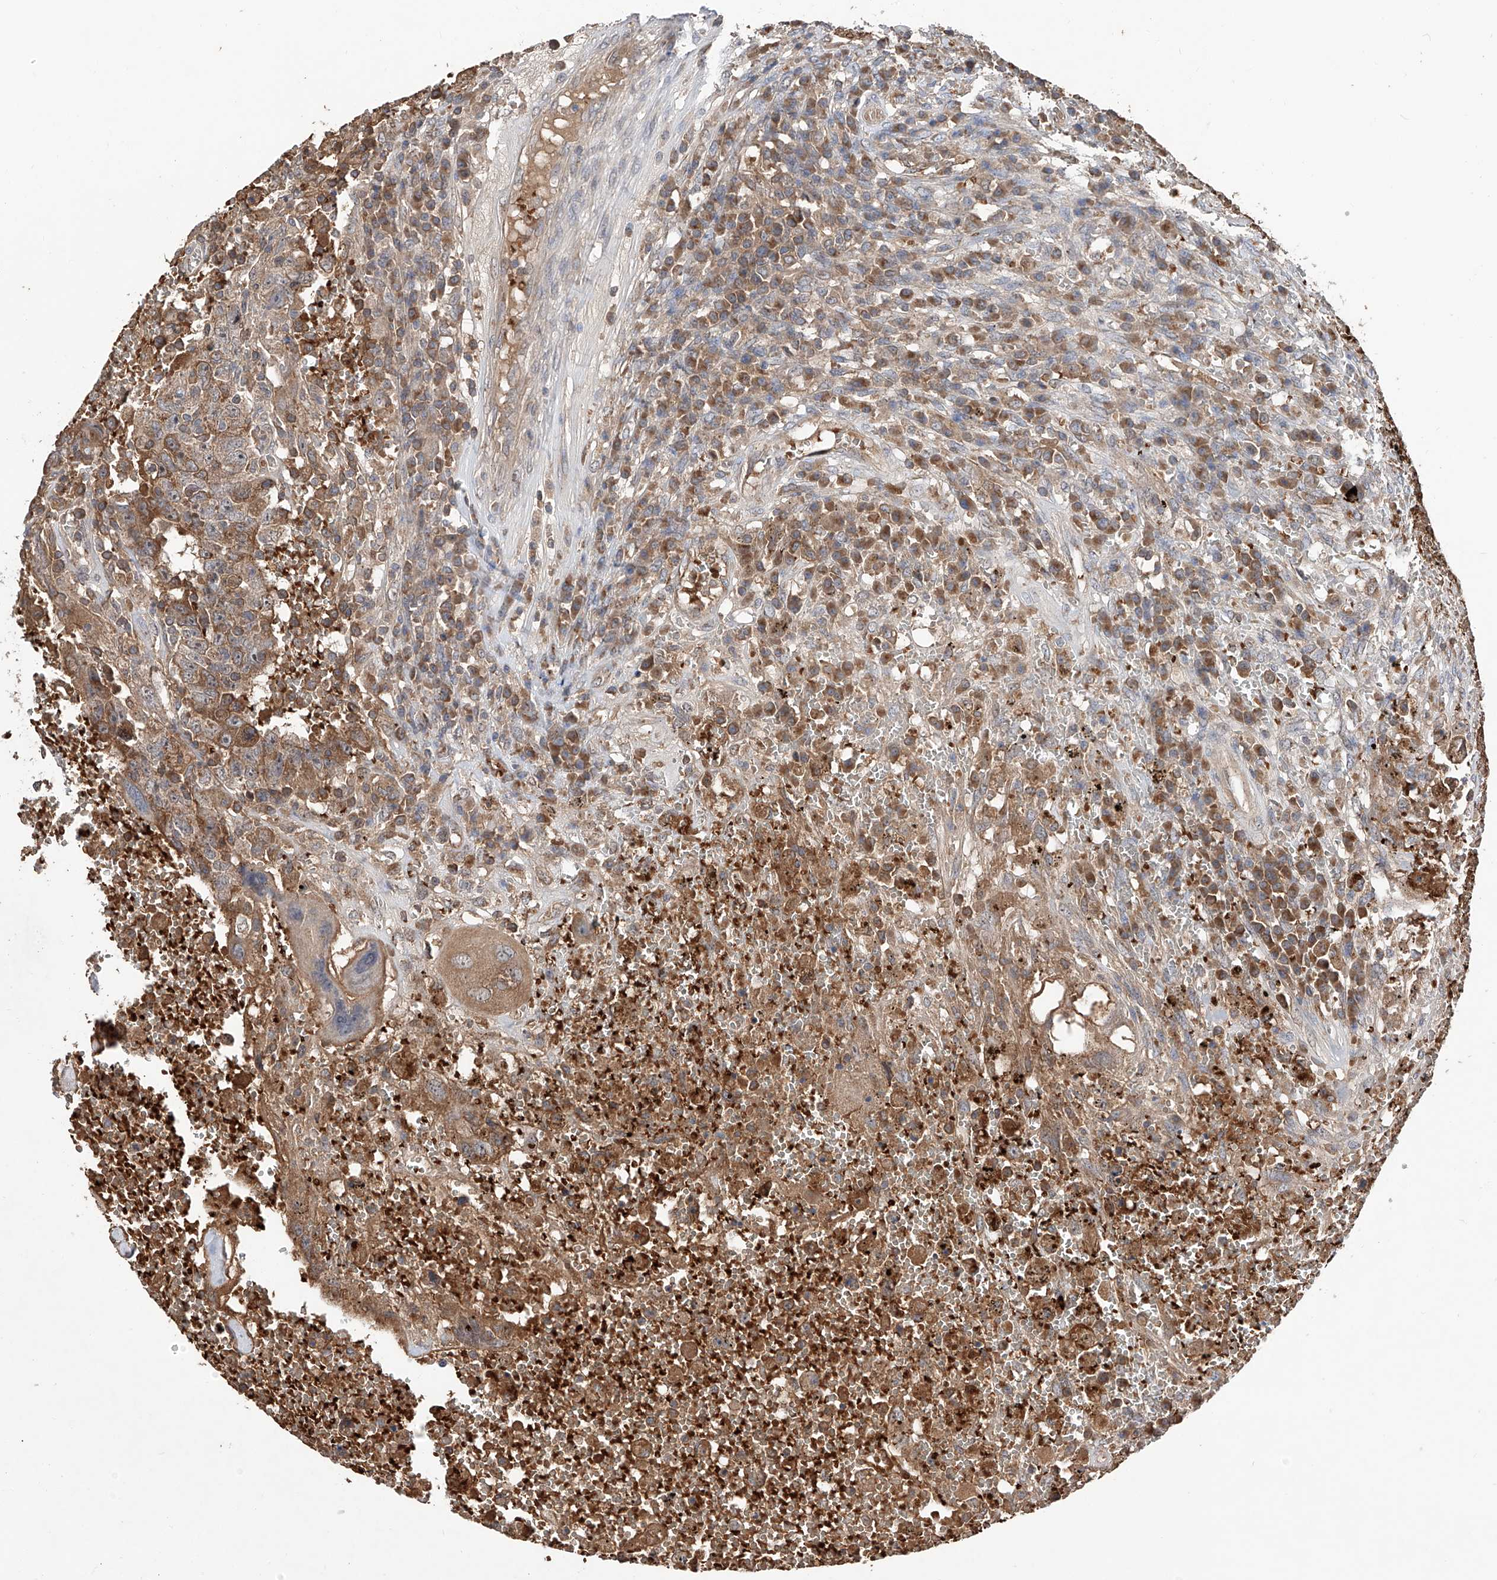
{"staining": {"intensity": "moderate", "quantity": ">75%", "location": "cytoplasmic/membranous"}, "tissue": "testis cancer", "cell_type": "Tumor cells", "image_type": "cancer", "snomed": [{"axis": "morphology", "description": "Carcinoma, Embryonal, NOS"}, {"axis": "topography", "description": "Testis"}], "caption": "Immunohistochemical staining of testis cancer (embryonal carcinoma) exhibits moderate cytoplasmic/membranous protein positivity in about >75% of tumor cells. (Stains: DAB in brown, nuclei in blue, Microscopy: brightfield microscopy at high magnification).", "gene": "EDN1", "patient": {"sex": "male", "age": 26}}